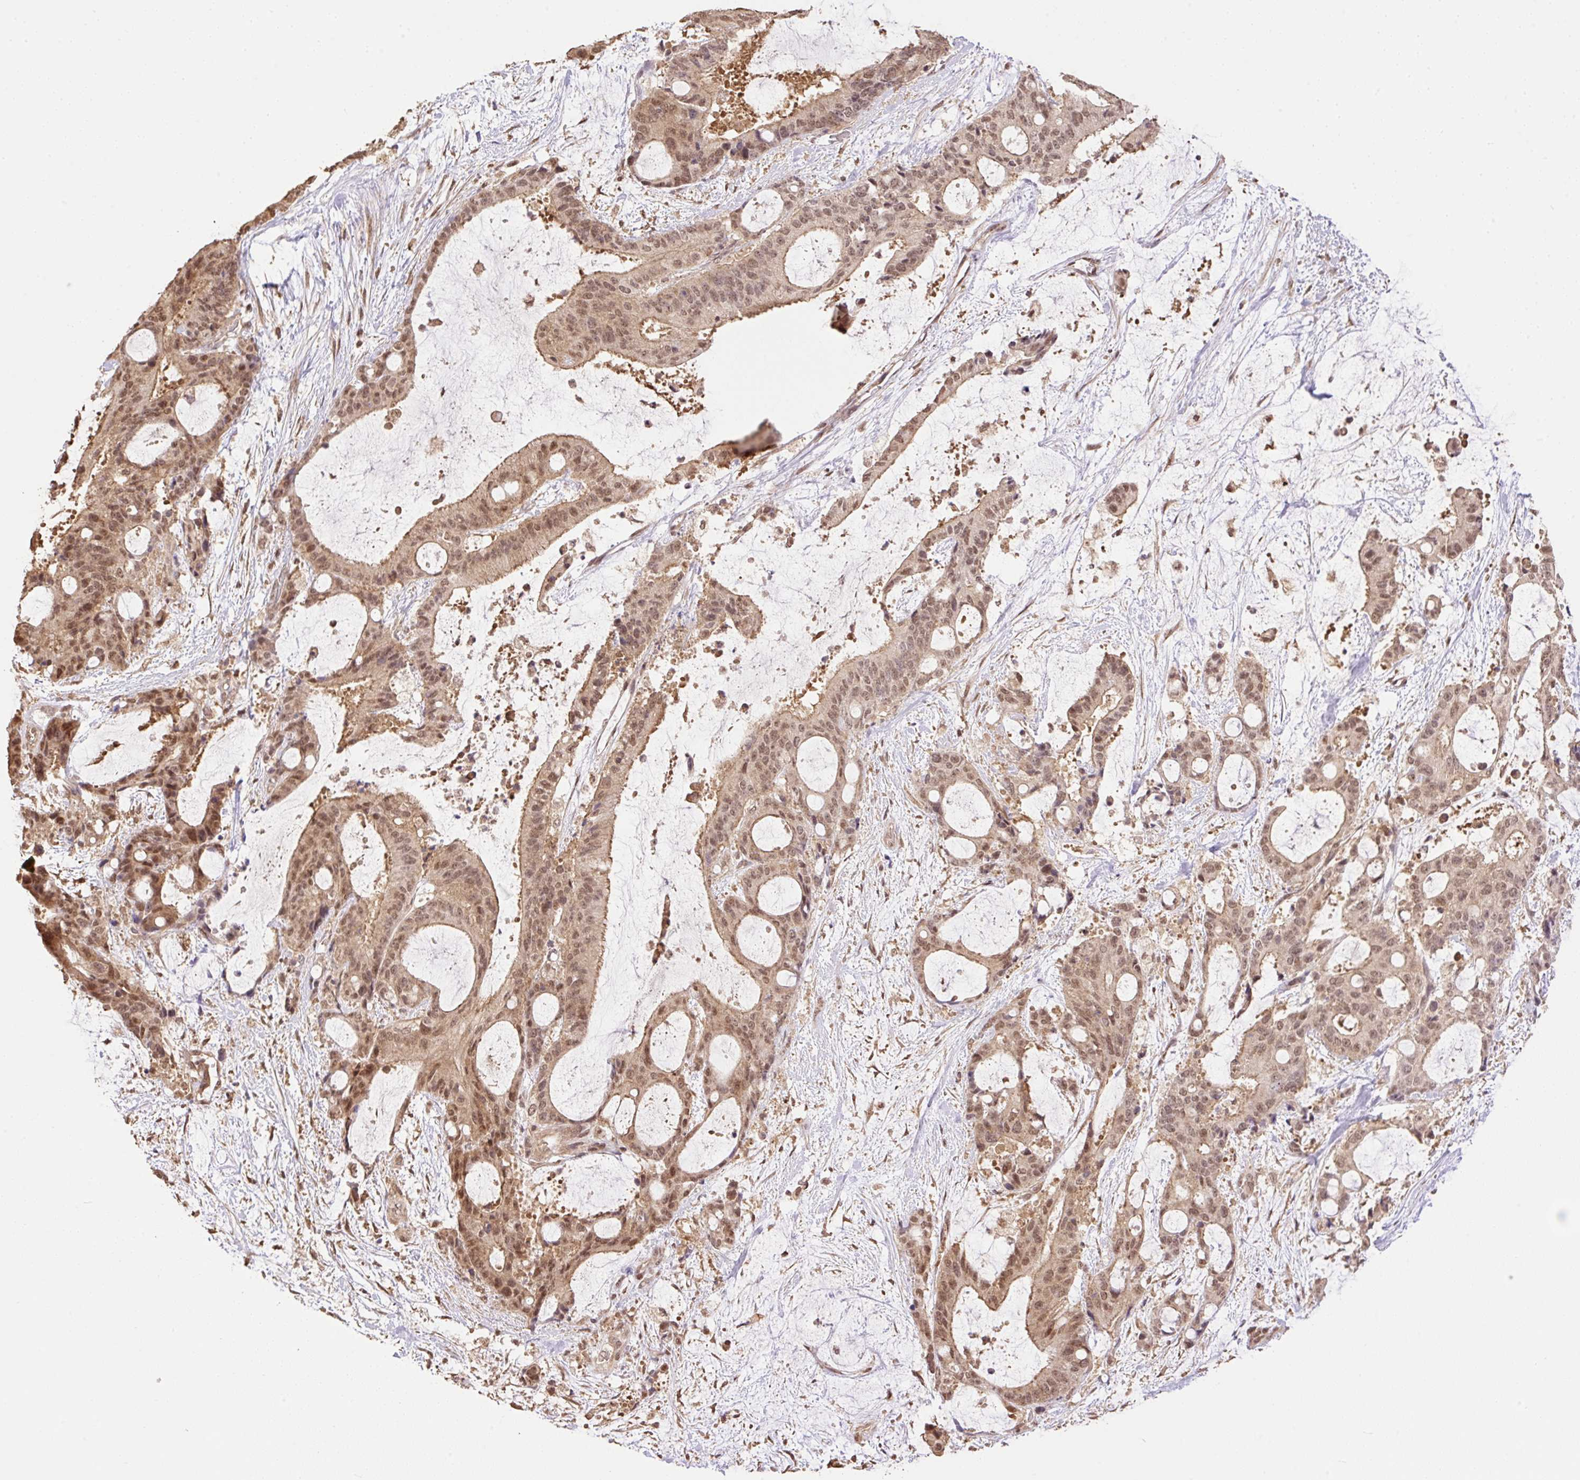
{"staining": {"intensity": "moderate", "quantity": ">75%", "location": "cytoplasmic/membranous,nuclear"}, "tissue": "liver cancer", "cell_type": "Tumor cells", "image_type": "cancer", "snomed": [{"axis": "morphology", "description": "Normal tissue, NOS"}, {"axis": "morphology", "description": "Cholangiocarcinoma"}, {"axis": "topography", "description": "Liver"}, {"axis": "topography", "description": "Peripheral nerve tissue"}], "caption": "Immunohistochemical staining of liver cancer (cholangiocarcinoma) reveals medium levels of moderate cytoplasmic/membranous and nuclear protein positivity in approximately >75% of tumor cells. (DAB IHC, brown staining for protein, blue staining for nuclei).", "gene": "VPS25", "patient": {"sex": "female", "age": 73}}